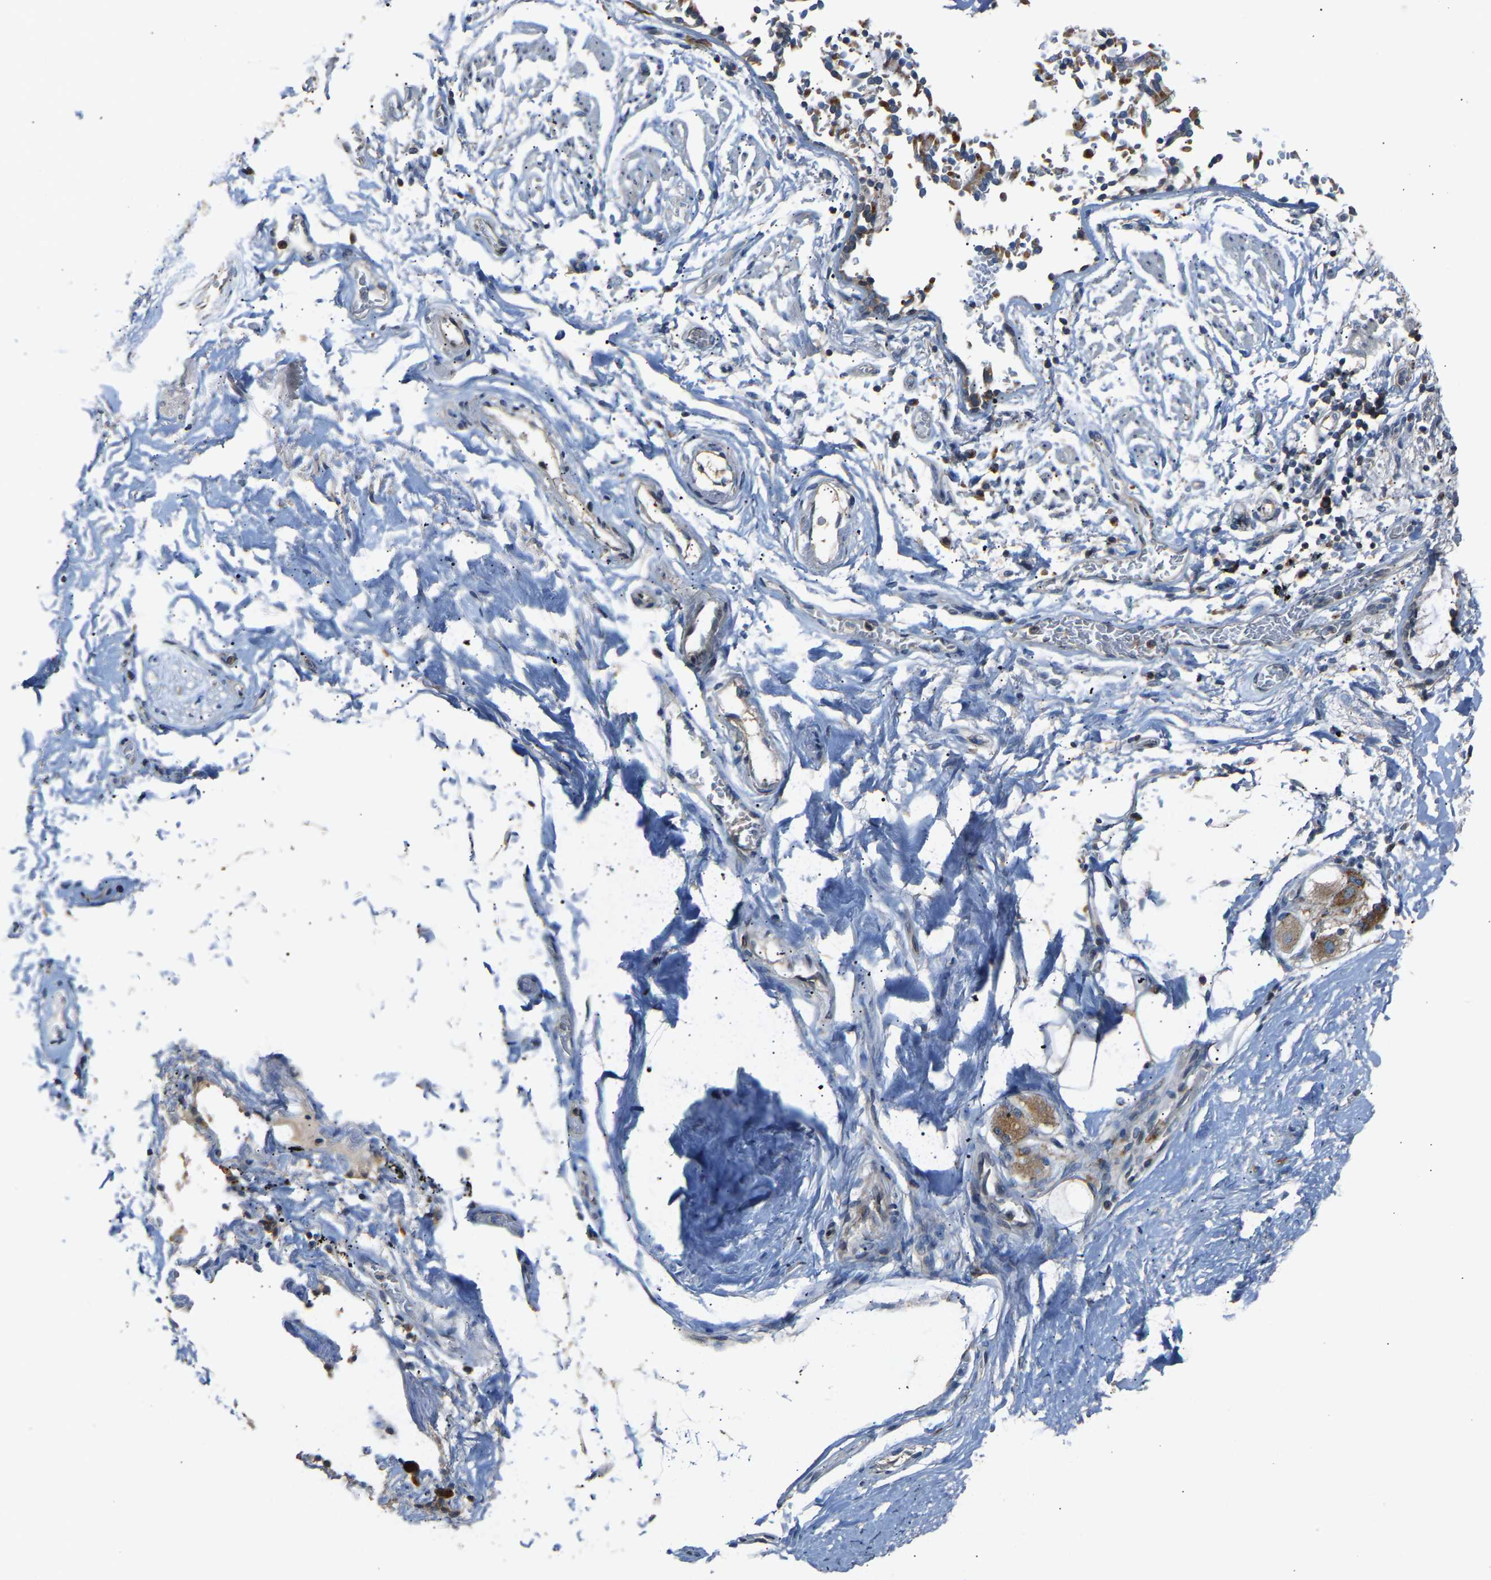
{"staining": {"intensity": "weak", "quantity": ">75%", "location": "cytoplasmic/membranous"}, "tissue": "adipose tissue", "cell_type": "Adipocytes", "image_type": "normal", "snomed": [{"axis": "morphology", "description": "Normal tissue, NOS"}, {"axis": "topography", "description": "Cartilage tissue"}, {"axis": "topography", "description": "Lung"}], "caption": "Adipocytes exhibit low levels of weak cytoplasmic/membranous staining in about >75% of cells in normal adipose tissue.", "gene": "RGP1", "patient": {"sex": "female", "age": 77}}